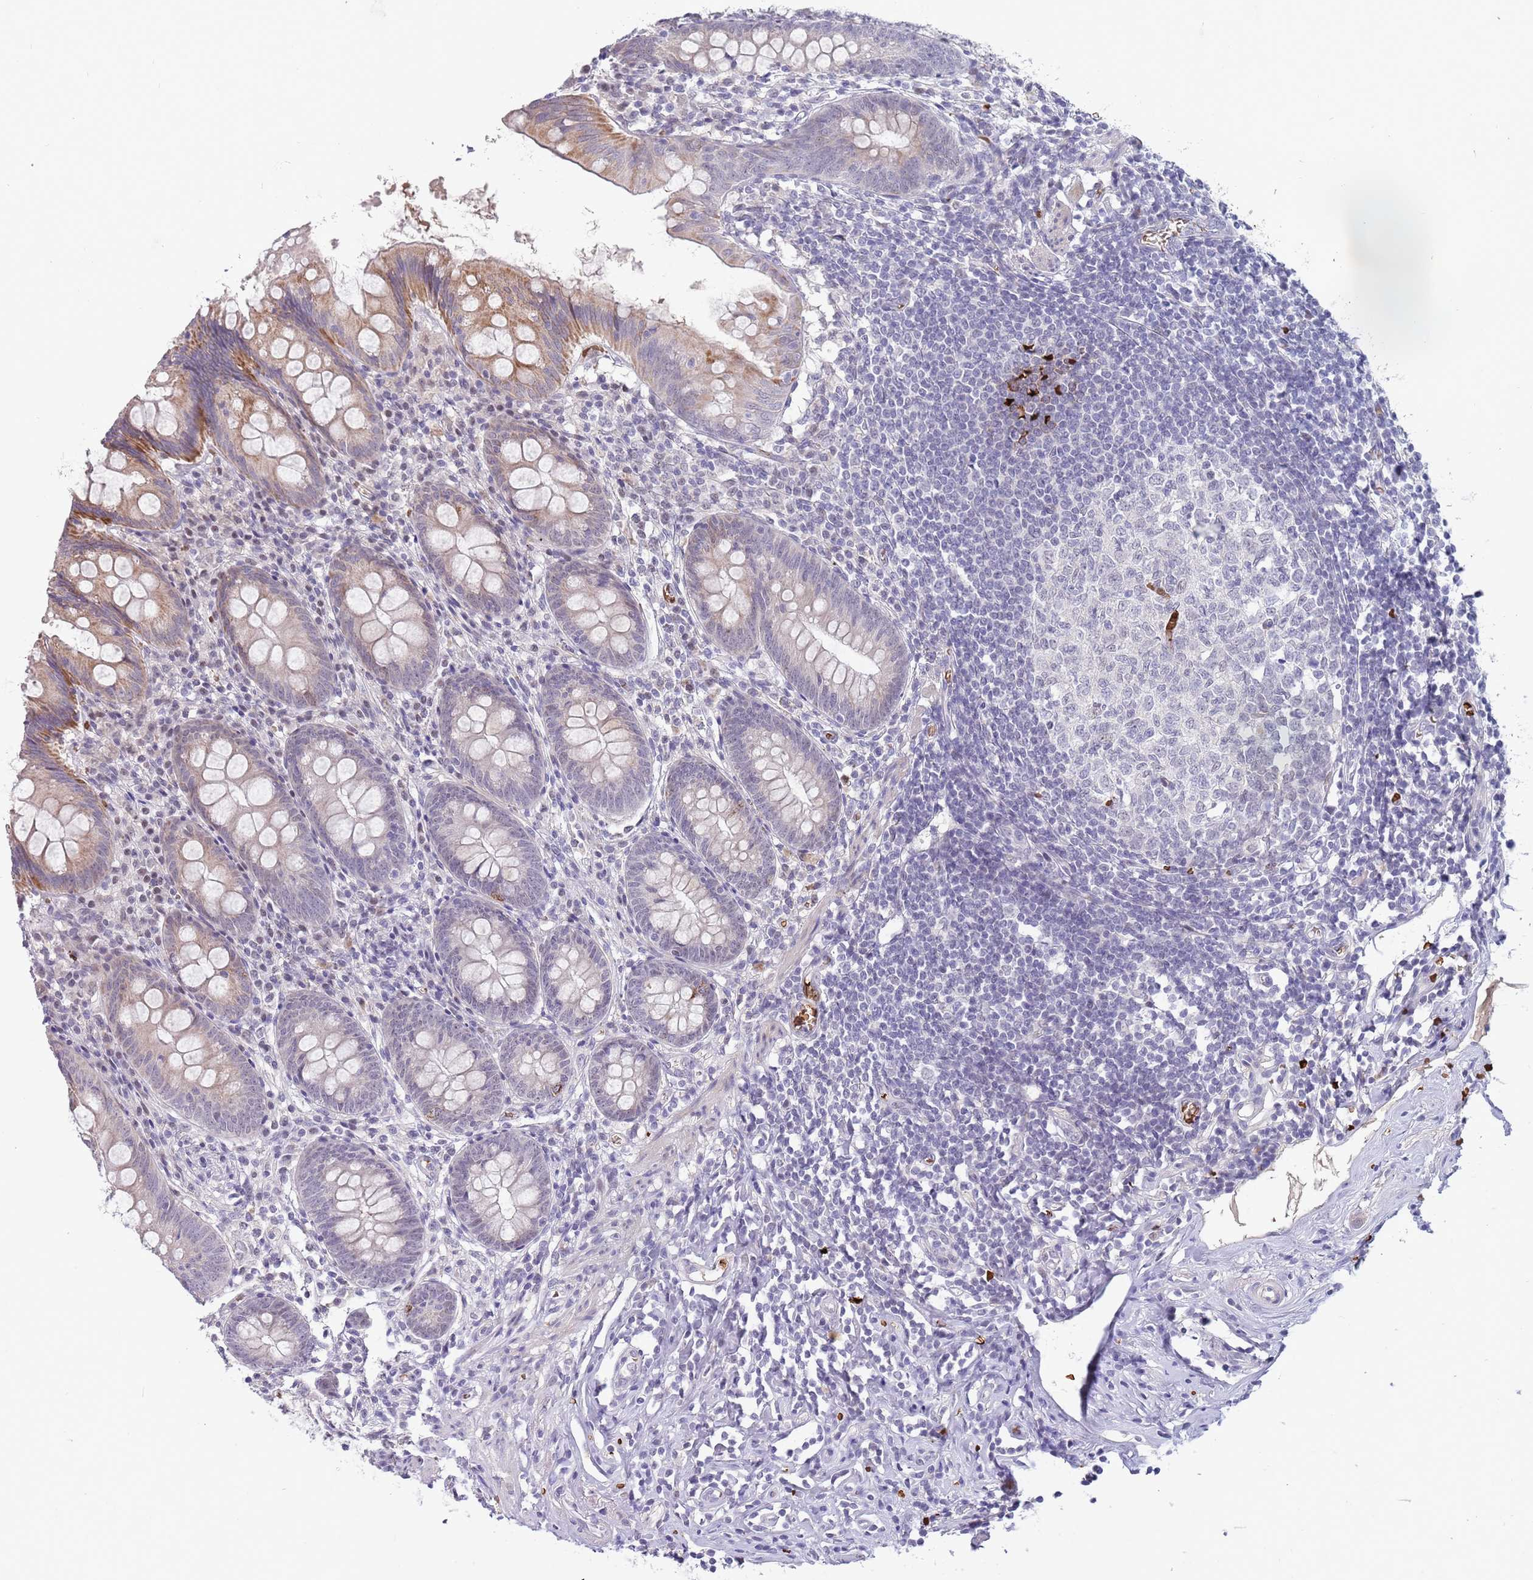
{"staining": {"intensity": "moderate", "quantity": "<25%", "location": "cytoplasmic/membranous"}, "tissue": "appendix", "cell_type": "Glandular cells", "image_type": "normal", "snomed": [{"axis": "morphology", "description": "Normal tissue, NOS"}, {"axis": "topography", "description": "Appendix"}], "caption": "The image shows staining of normal appendix, revealing moderate cytoplasmic/membranous protein staining (brown color) within glandular cells.", "gene": "LYPD6B", "patient": {"sex": "female", "age": 51}}